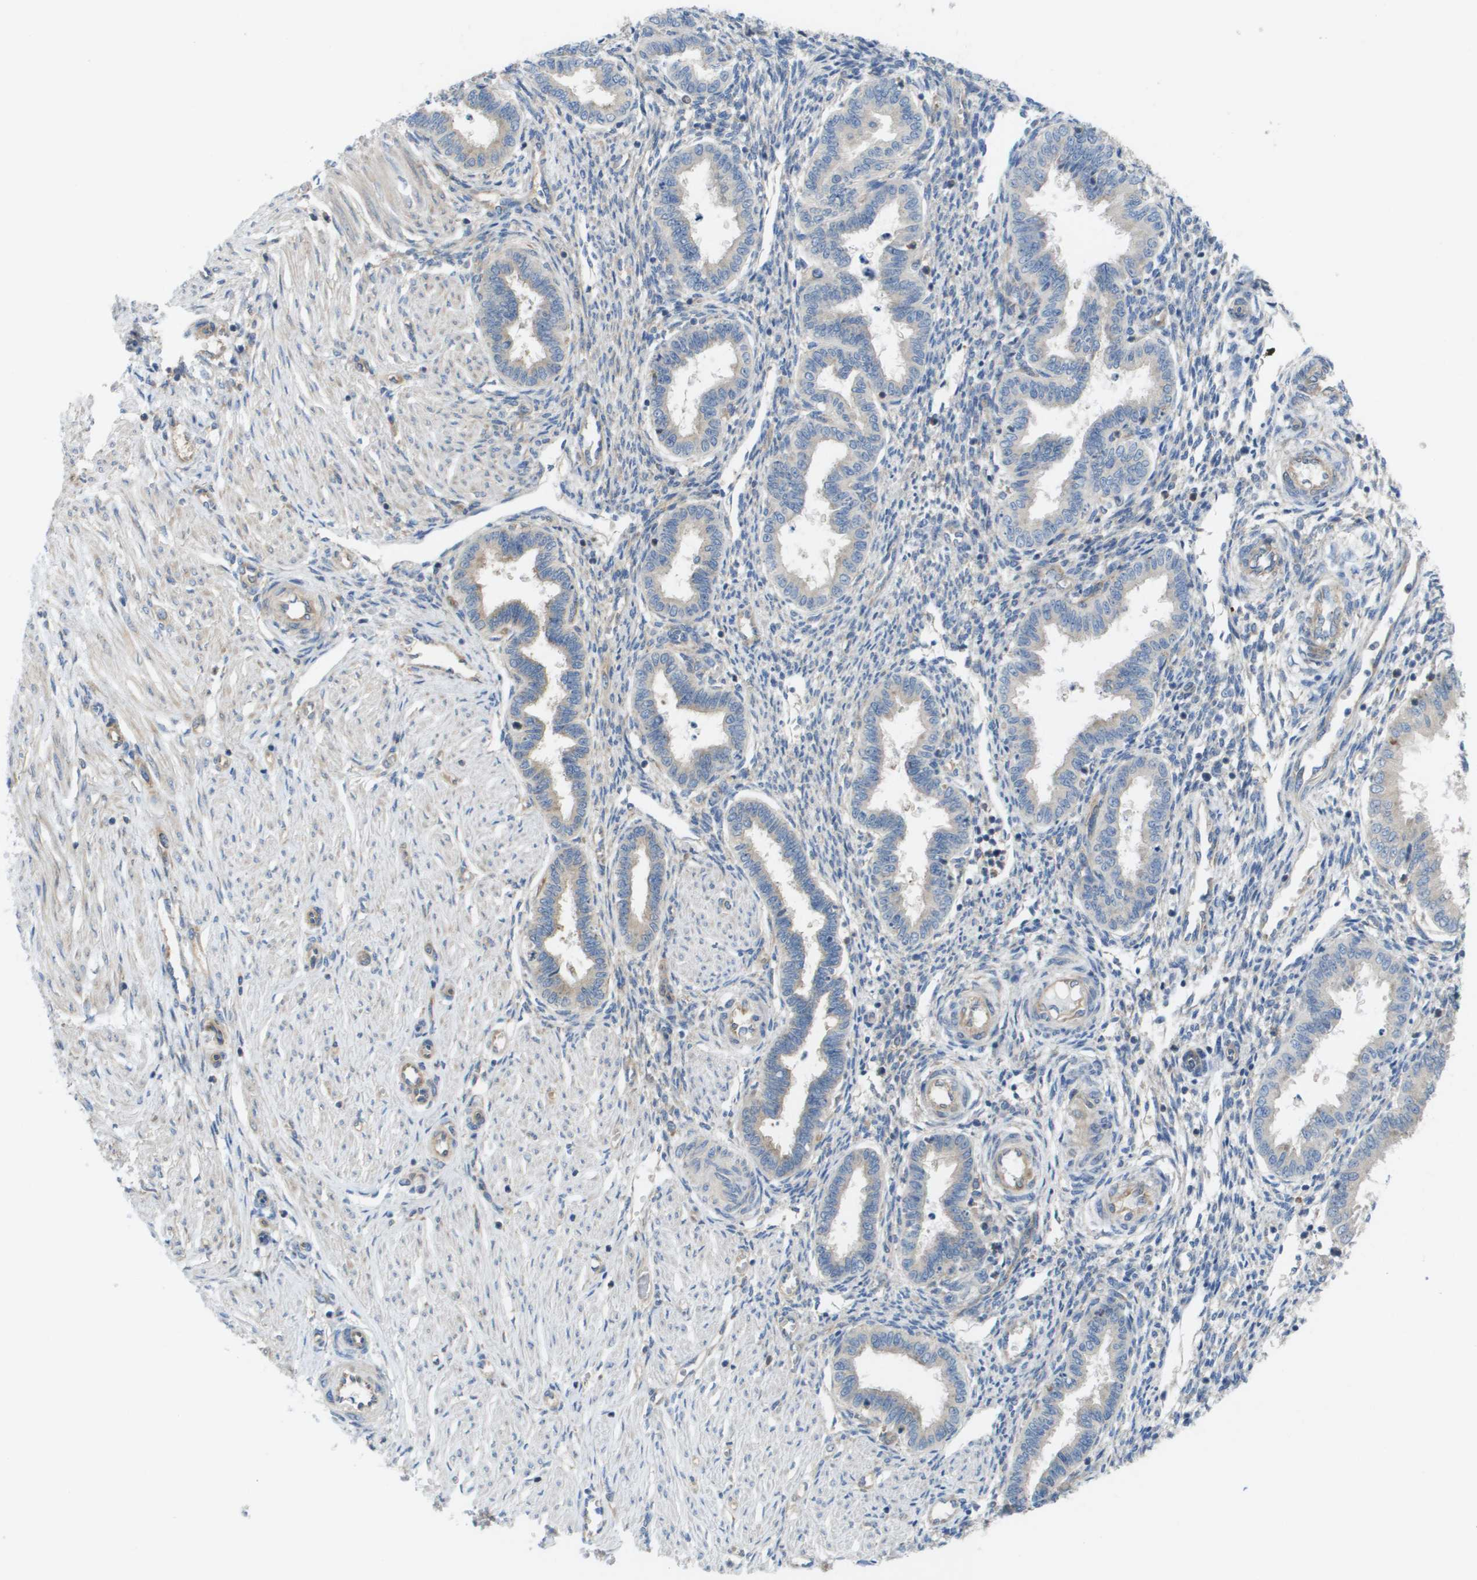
{"staining": {"intensity": "weak", "quantity": "25%-75%", "location": "cytoplasmic/membranous"}, "tissue": "endometrium", "cell_type": "Cells in endometrial stroma", "image_type": "normal", "snomed": [{"axis": "morphology", "description": "Normal tissue, NOS"}, {"axis": "topography", "description": "Endometrium"}], "caption": "High-magnification brightfield microscopy of unremarkable endometrium stained with DAB (brown) and counterstained with hematoxylin (blue). cells in endometrial stroma exhibit weak cytoplasmic/membranous staining is identified in about25%-75% of cells.", "gene": "EIF4G2", "patient": {"sex": "female", "age": 33}}